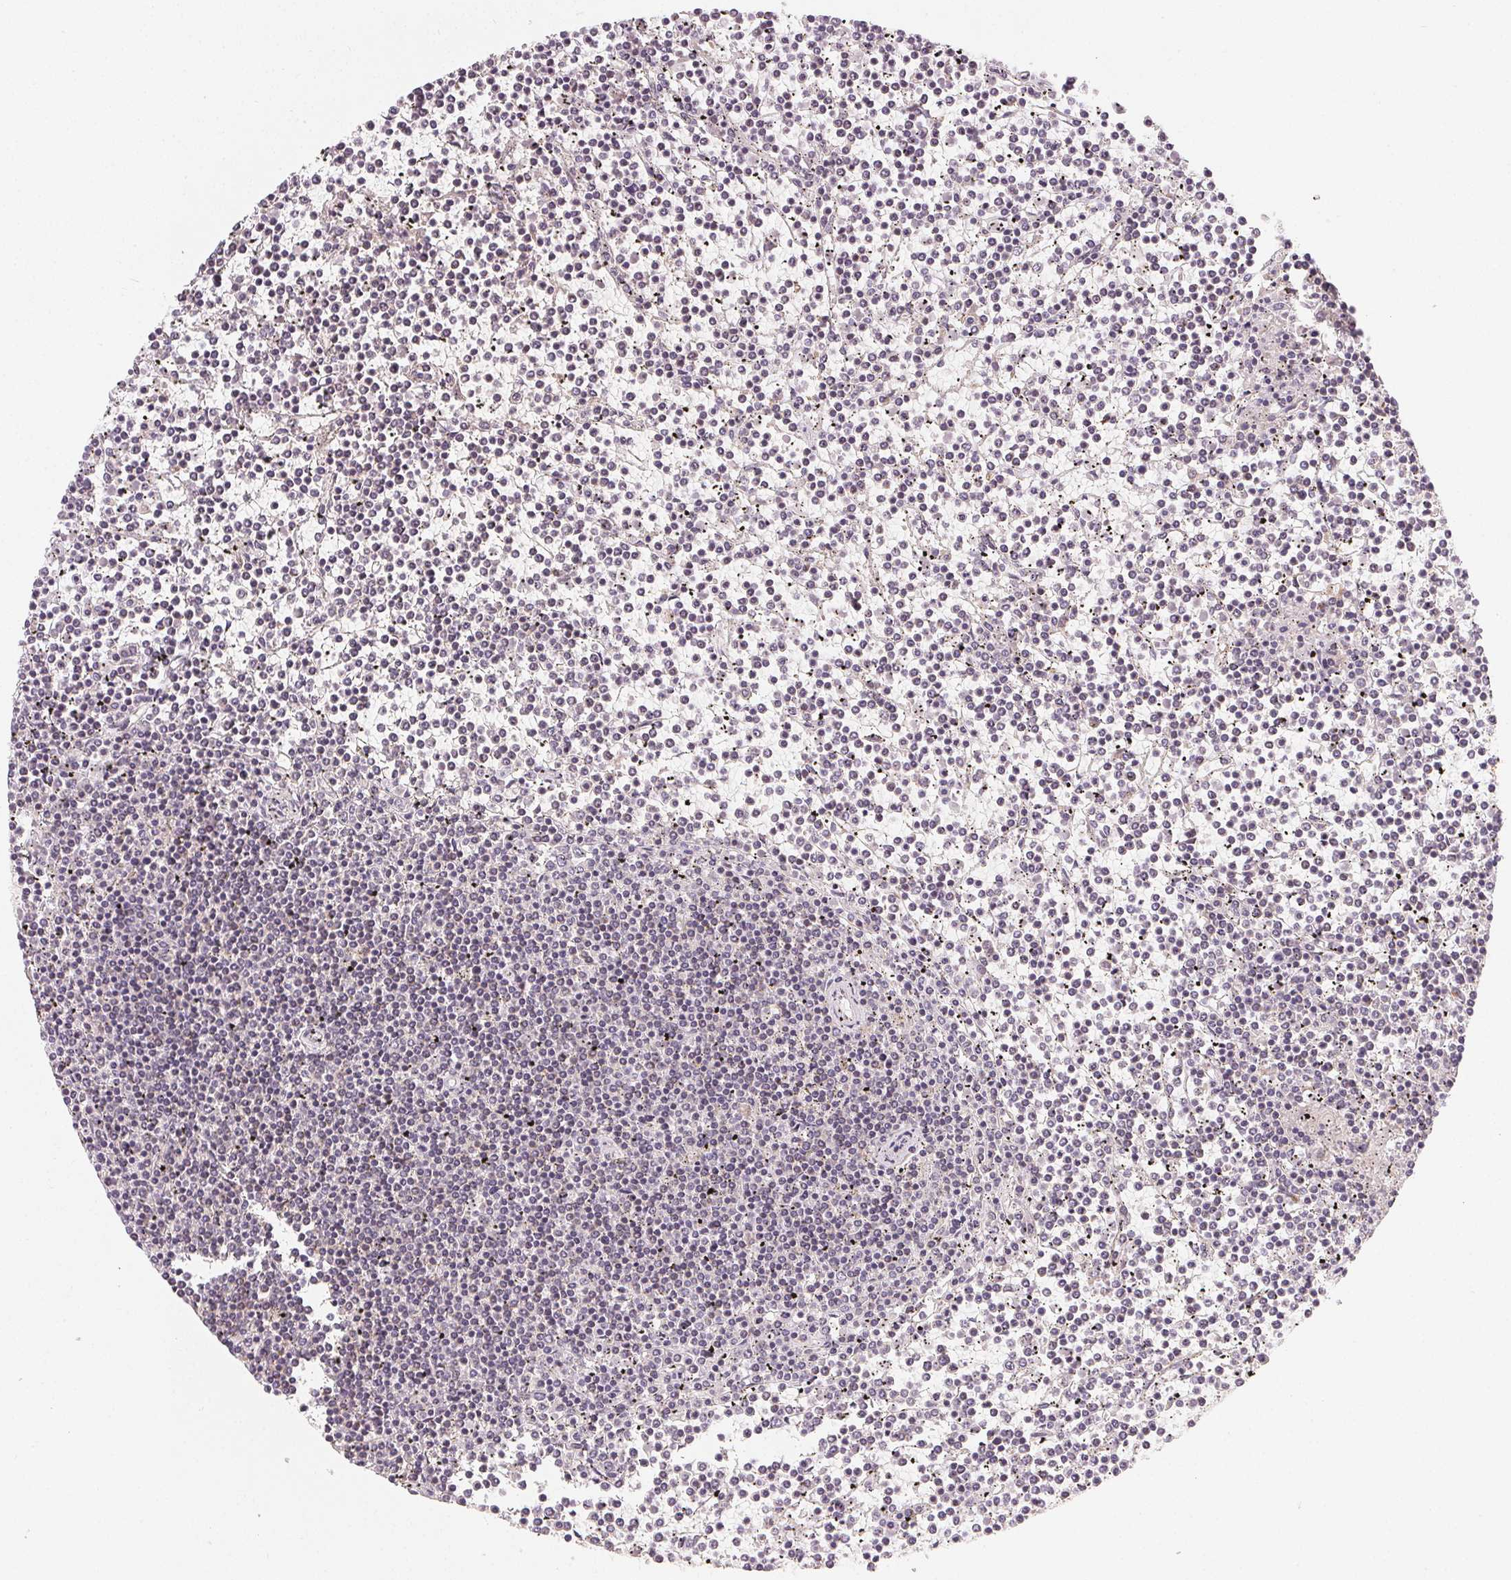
{"staining": {"intensity": "negative", "quantity": "none", "location": "none"}, "tissue": "lymphoma", "cell_type": "Tumor cells", "image_type": "cancer", "snomed": [{"axis": "morphology", "description": "Malignant lymphoma, non-Hodgkin's type, Low grade"}, {"axis": "topography", "description": "Spleen"}], "caption": "Micrograph shows no significant protein positivity in tumor cells of low-grade malignant lymphoma, non-Hodgkin's type.", "gene": "NCOA4", "patient": {"sex": "female", "age": 19}}